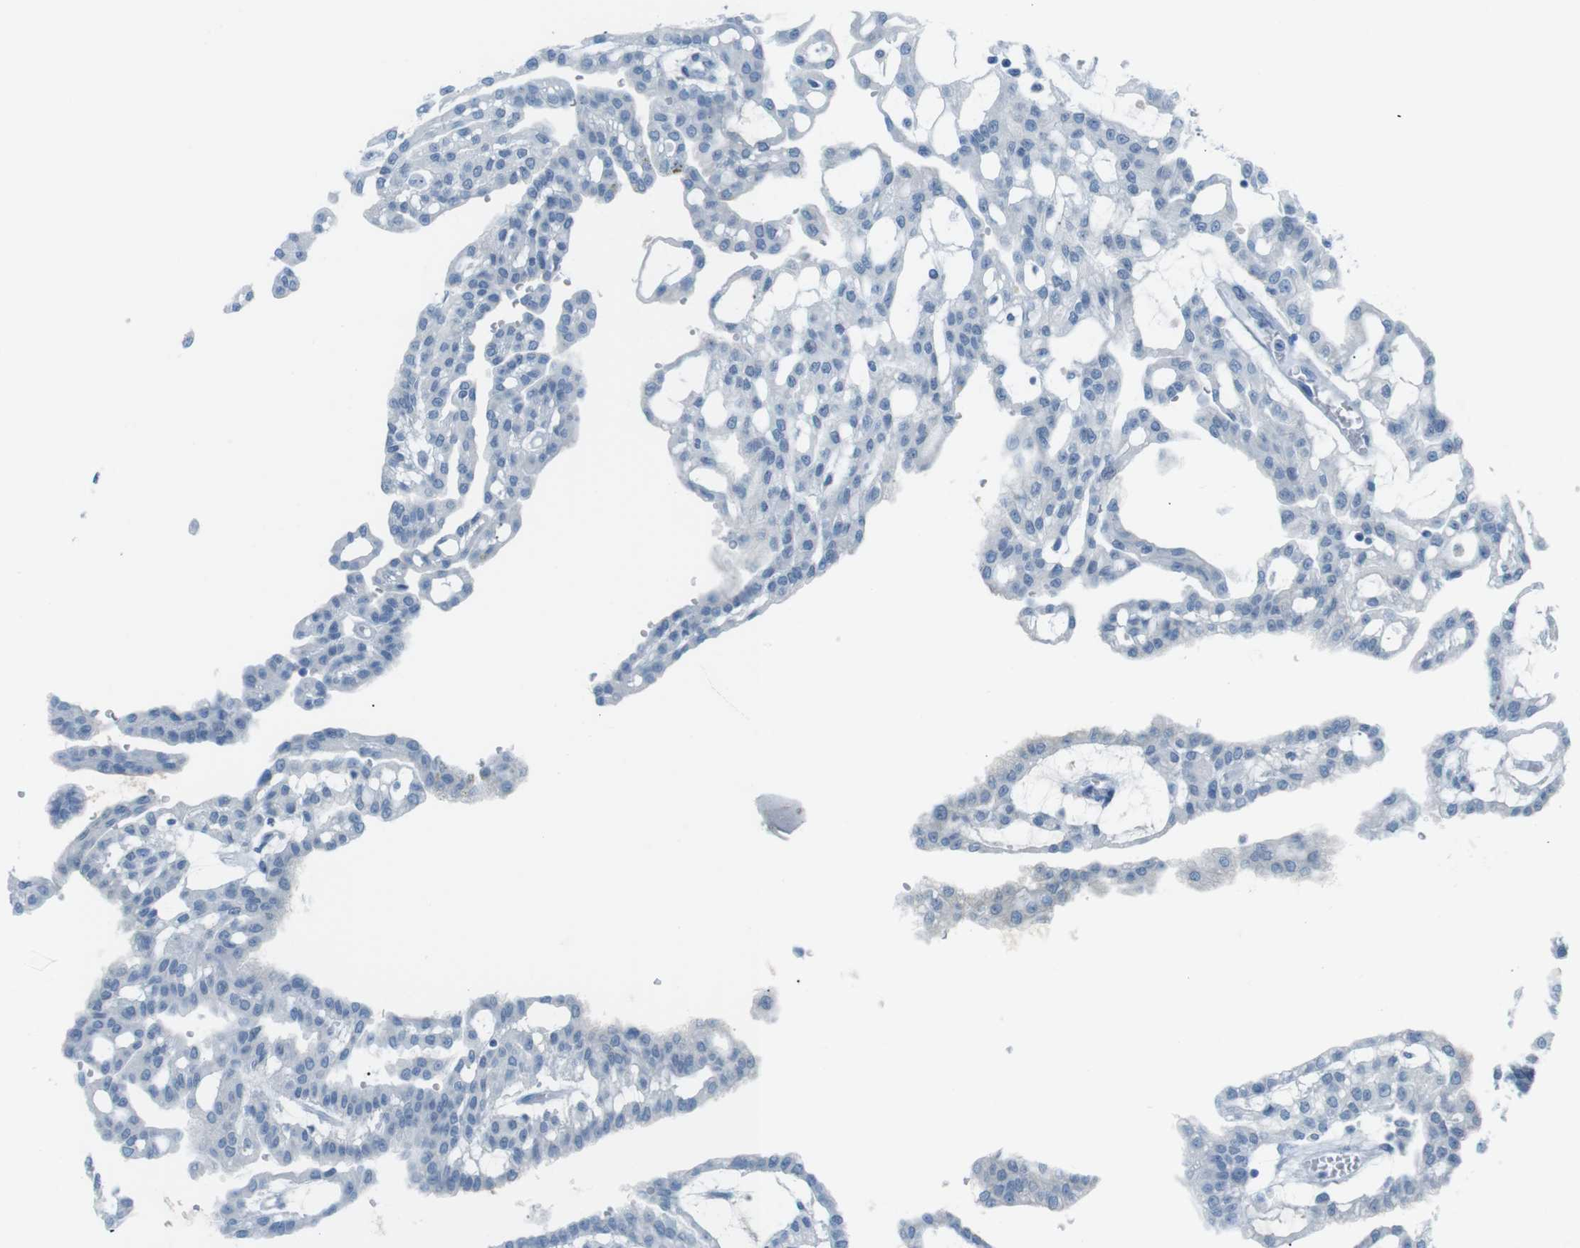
{"staining": {"intensity": "negative", "quantity": "none", "location": "none"}, "tissue": "renal cancer", "cell_type": "Tumor cells", "image_type": "cancer", "snomed": [{"axis": "morphology", "description": "Adenocarcinoma, NOS"}, {"axis": "topography", "description": "Kidney"}], "caption": "Tumor cells show no significant protein positivity in renal cancer.", "gene": "AZGP1", "patient": {"sex": "male", "age": 63}}